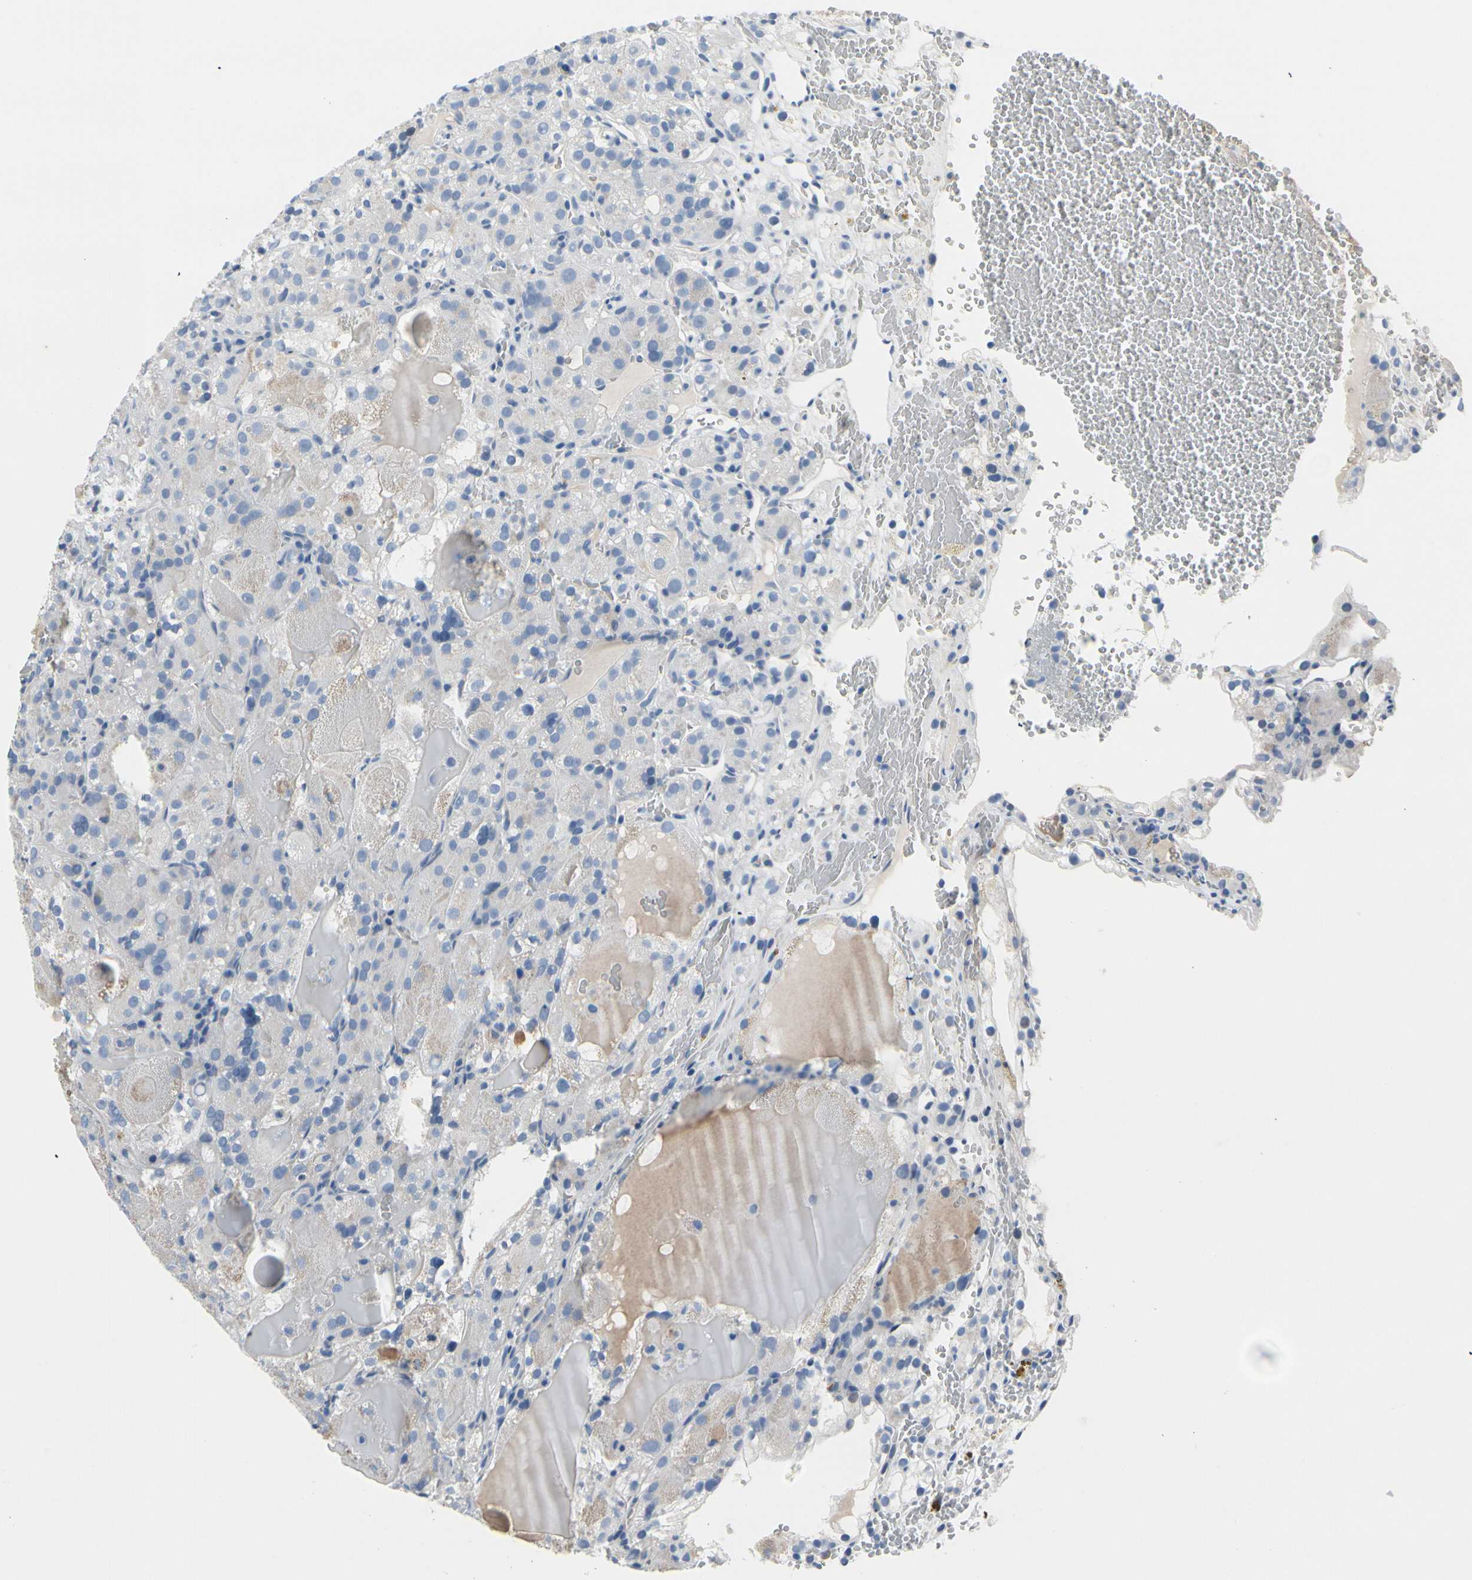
{"staining": {"intensity": "negative", "quantity": "none", "location": "none"}, "tissue": "renal cancer", "cell_type": "Tumor cells", "image_type": "cancer", "snomed": [{"axis": "morphology", "description": "Normal tissue, NOS"}, {"axis": "morphology", "description": "Adenocarcinoma, NOS"}, {"axis": "topography", "description": "Kidney"}], "caption": "This micrograph is of adenocarcinoma (renal) stained with IHC to label a protein in brown with the nuclei are counter-stained blue. There is no staining in tumor cells.", "gene": "MUC5B", "patient": {"sex": "male", "age": 61}}